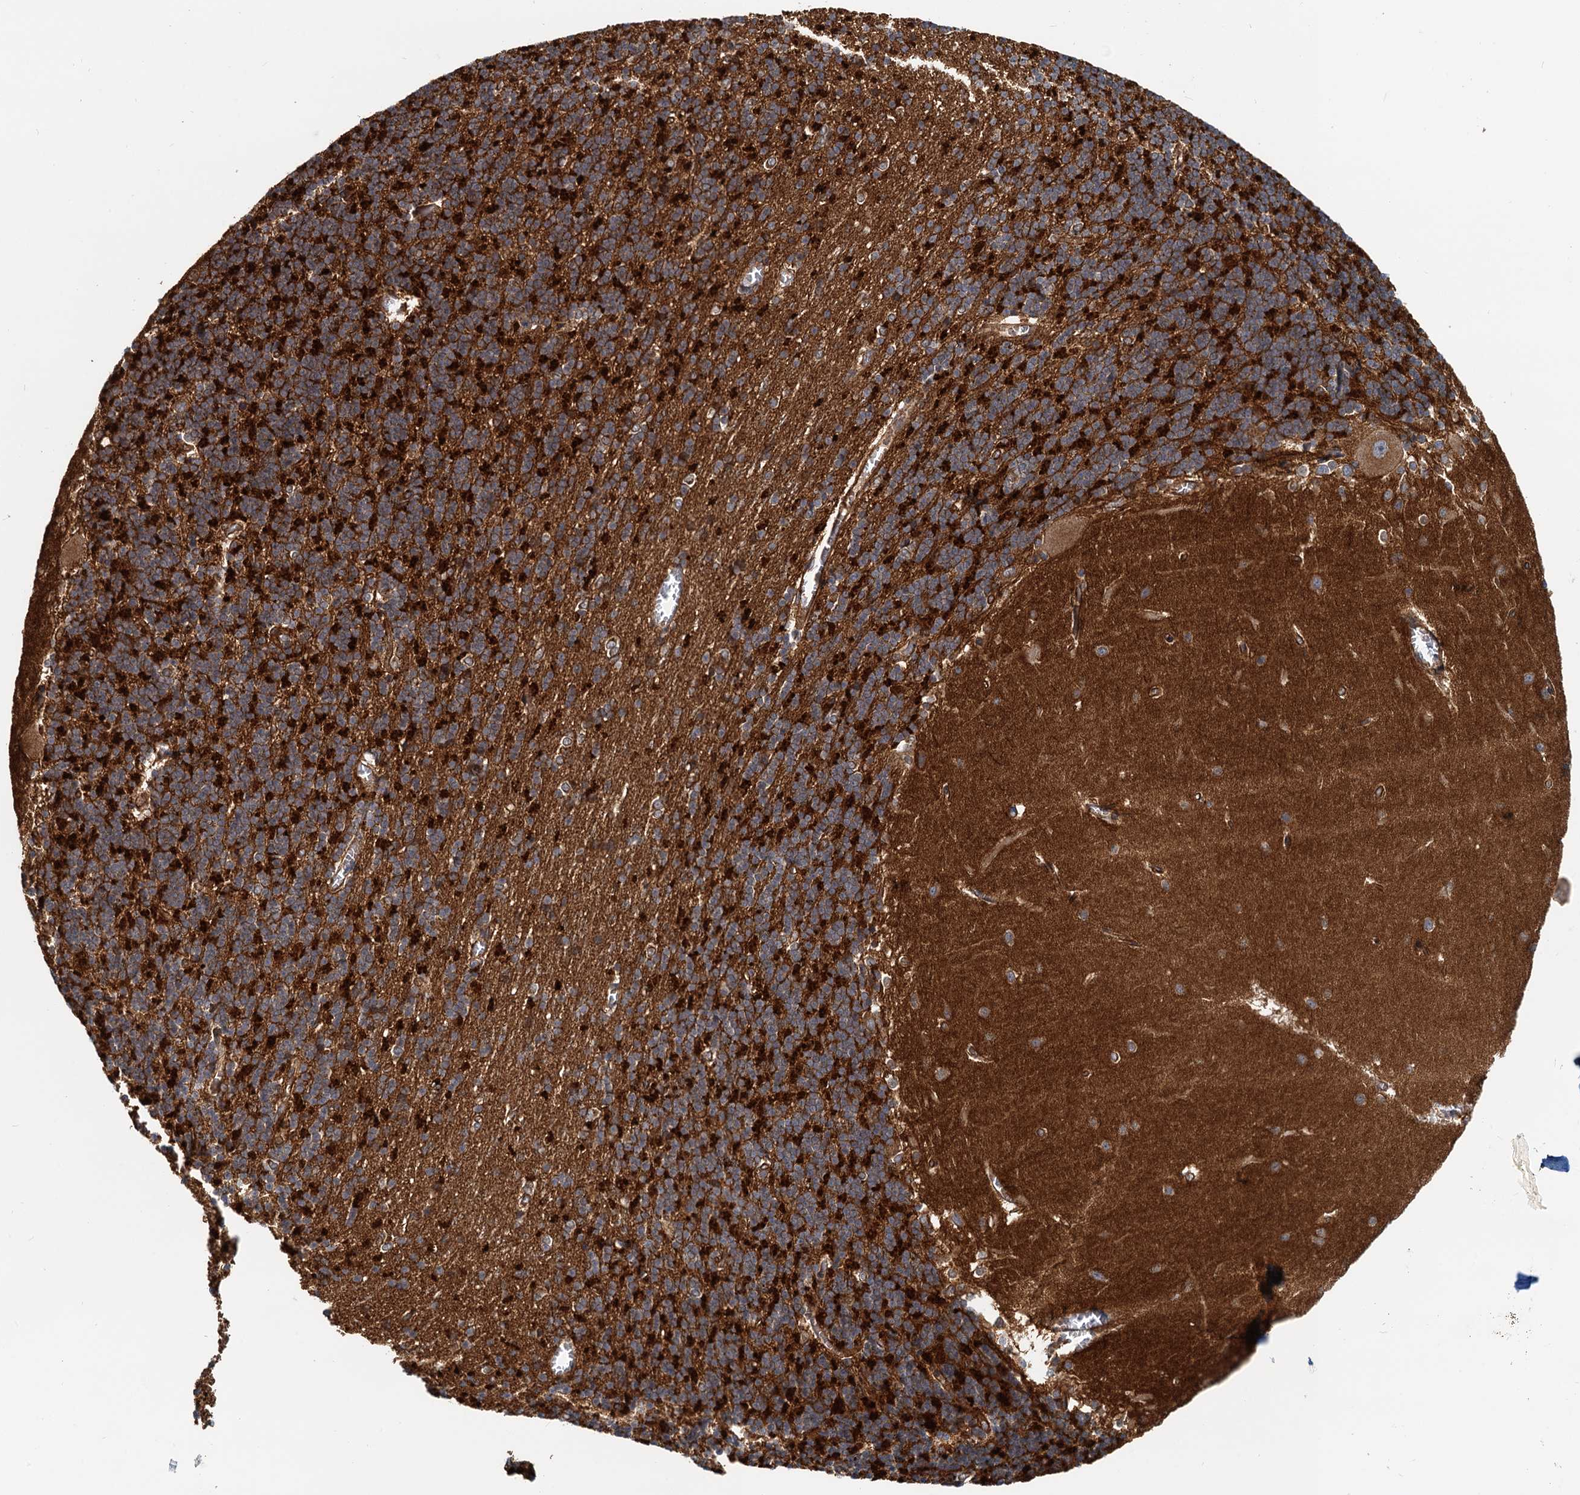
{"staining": {"intensity": "strong", "quantity": "25%-75%", "location": "cytoplasmic/membranous"}, "tissue": "cerebellum", "cell_type": "Cells in granular layer", "image_type": "normal", "snomed": [{"axis": "morphology", "description": "Normal tissue, NOS"}, {"axis": "topography", "description": "Cerebellum"}], "caption": "Immunohistochemical staining of normal human cerebellum exhibits high levels of strong cytoplasmic/membranous staining in approximately 25%-75% of cells in granular layer. The staining is performed using DAB brown chromogen to label protein expression. The nuclei are counter-stained blue using hematoxylin.", "gene": "NIPAL3", "patient": {"sex": "male", "age": 37}}